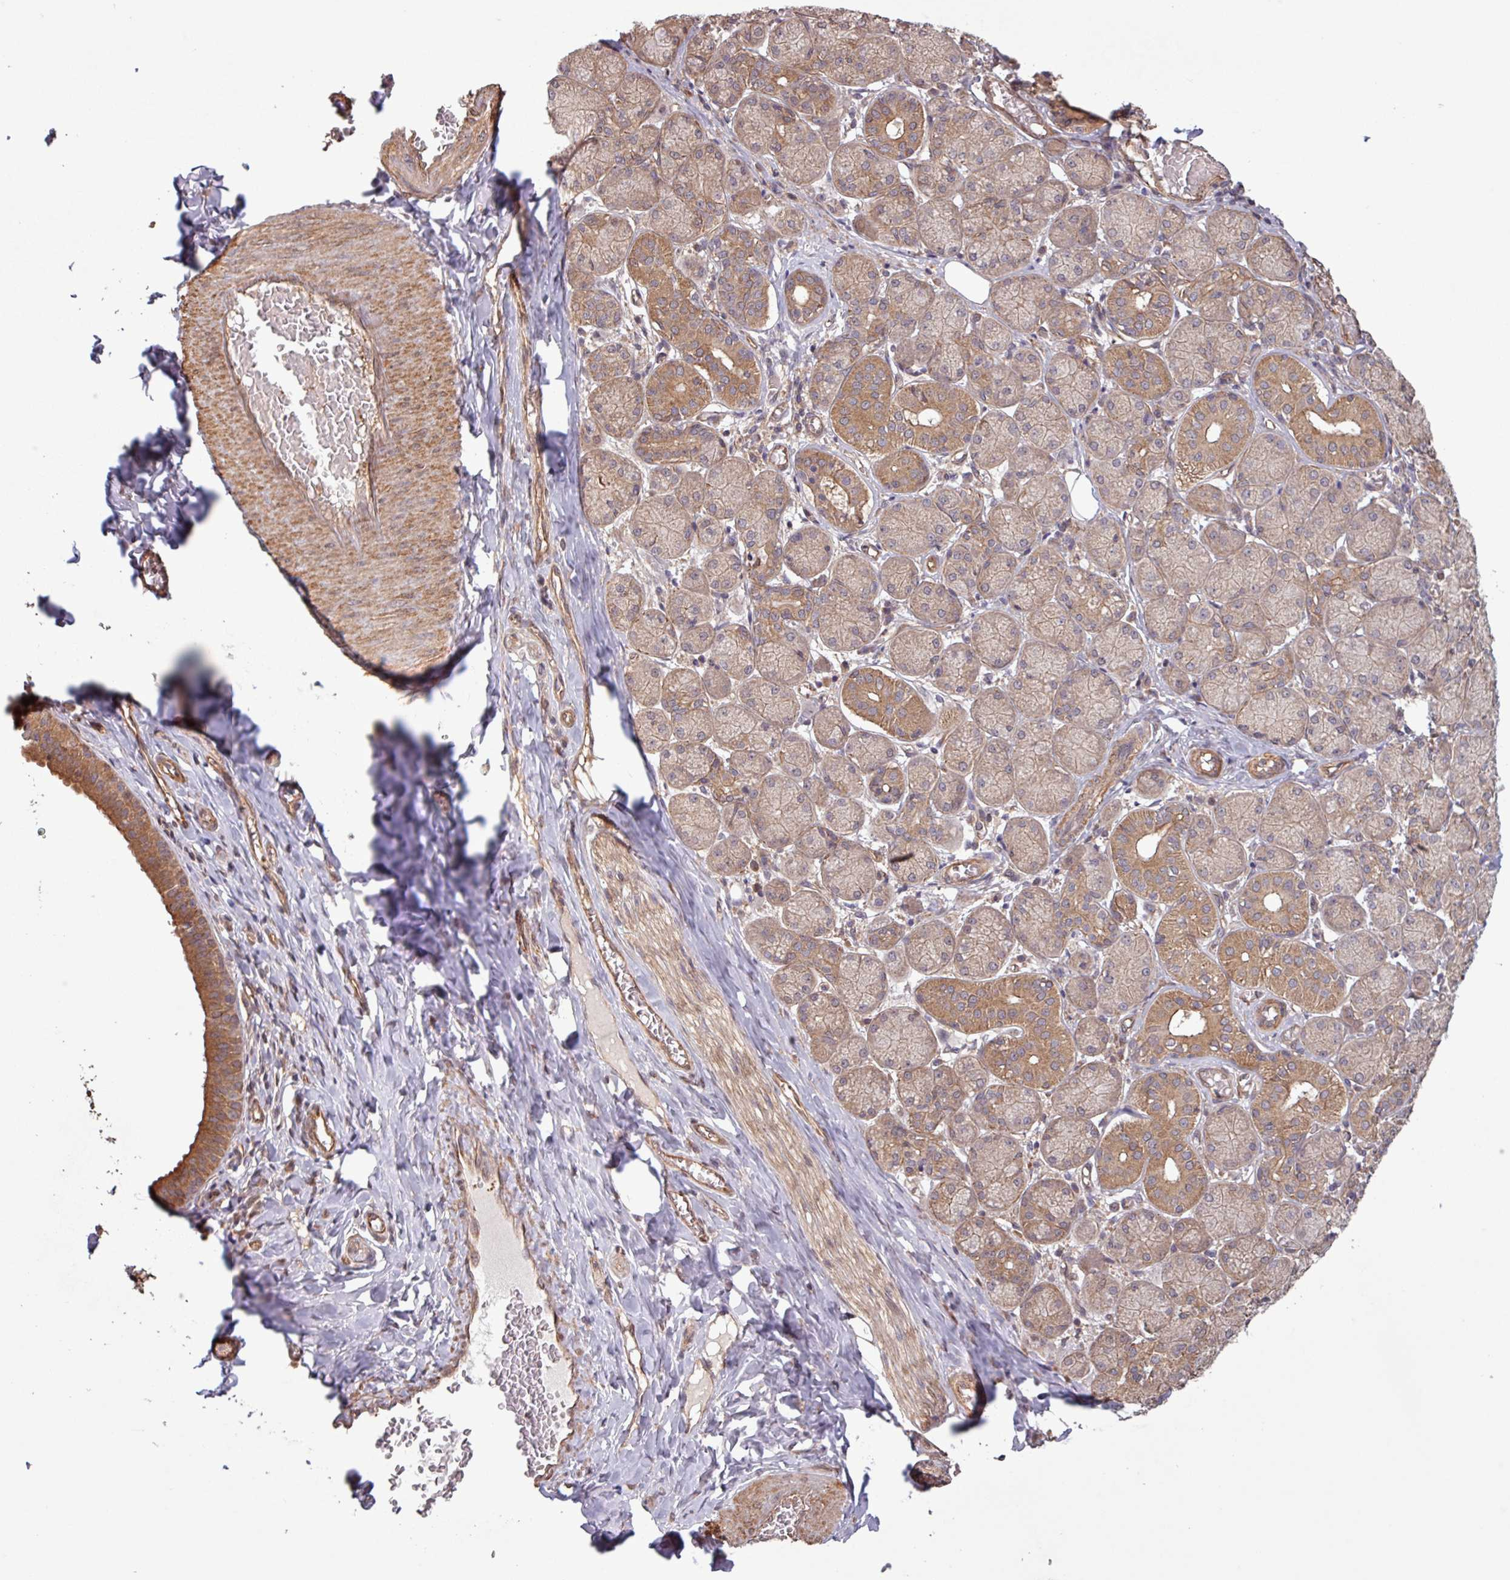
{"staining": {"intensity": "weak", "quantity": ">75%", "location": "cytoplasmic/membranous"}, "tissue": "adipose tissue", "cell_type": "Adipocytes", "image_type": "normal", "snomed": [{"axis": "morphology", "description": "Normal tissue, NOS"}, {"axis": "topography", "description": "Salivary gland"}, {"axis": "topography", "description": "Peripheral nerve tissue"}], "caption": "A histopathology image of human adipose tissue stained for a protein displays weak cytoplasmic/membranous brown staining in adipocytes.", "gene": "TRABD2A", "patient": {"sex": "female", "age": 24}}